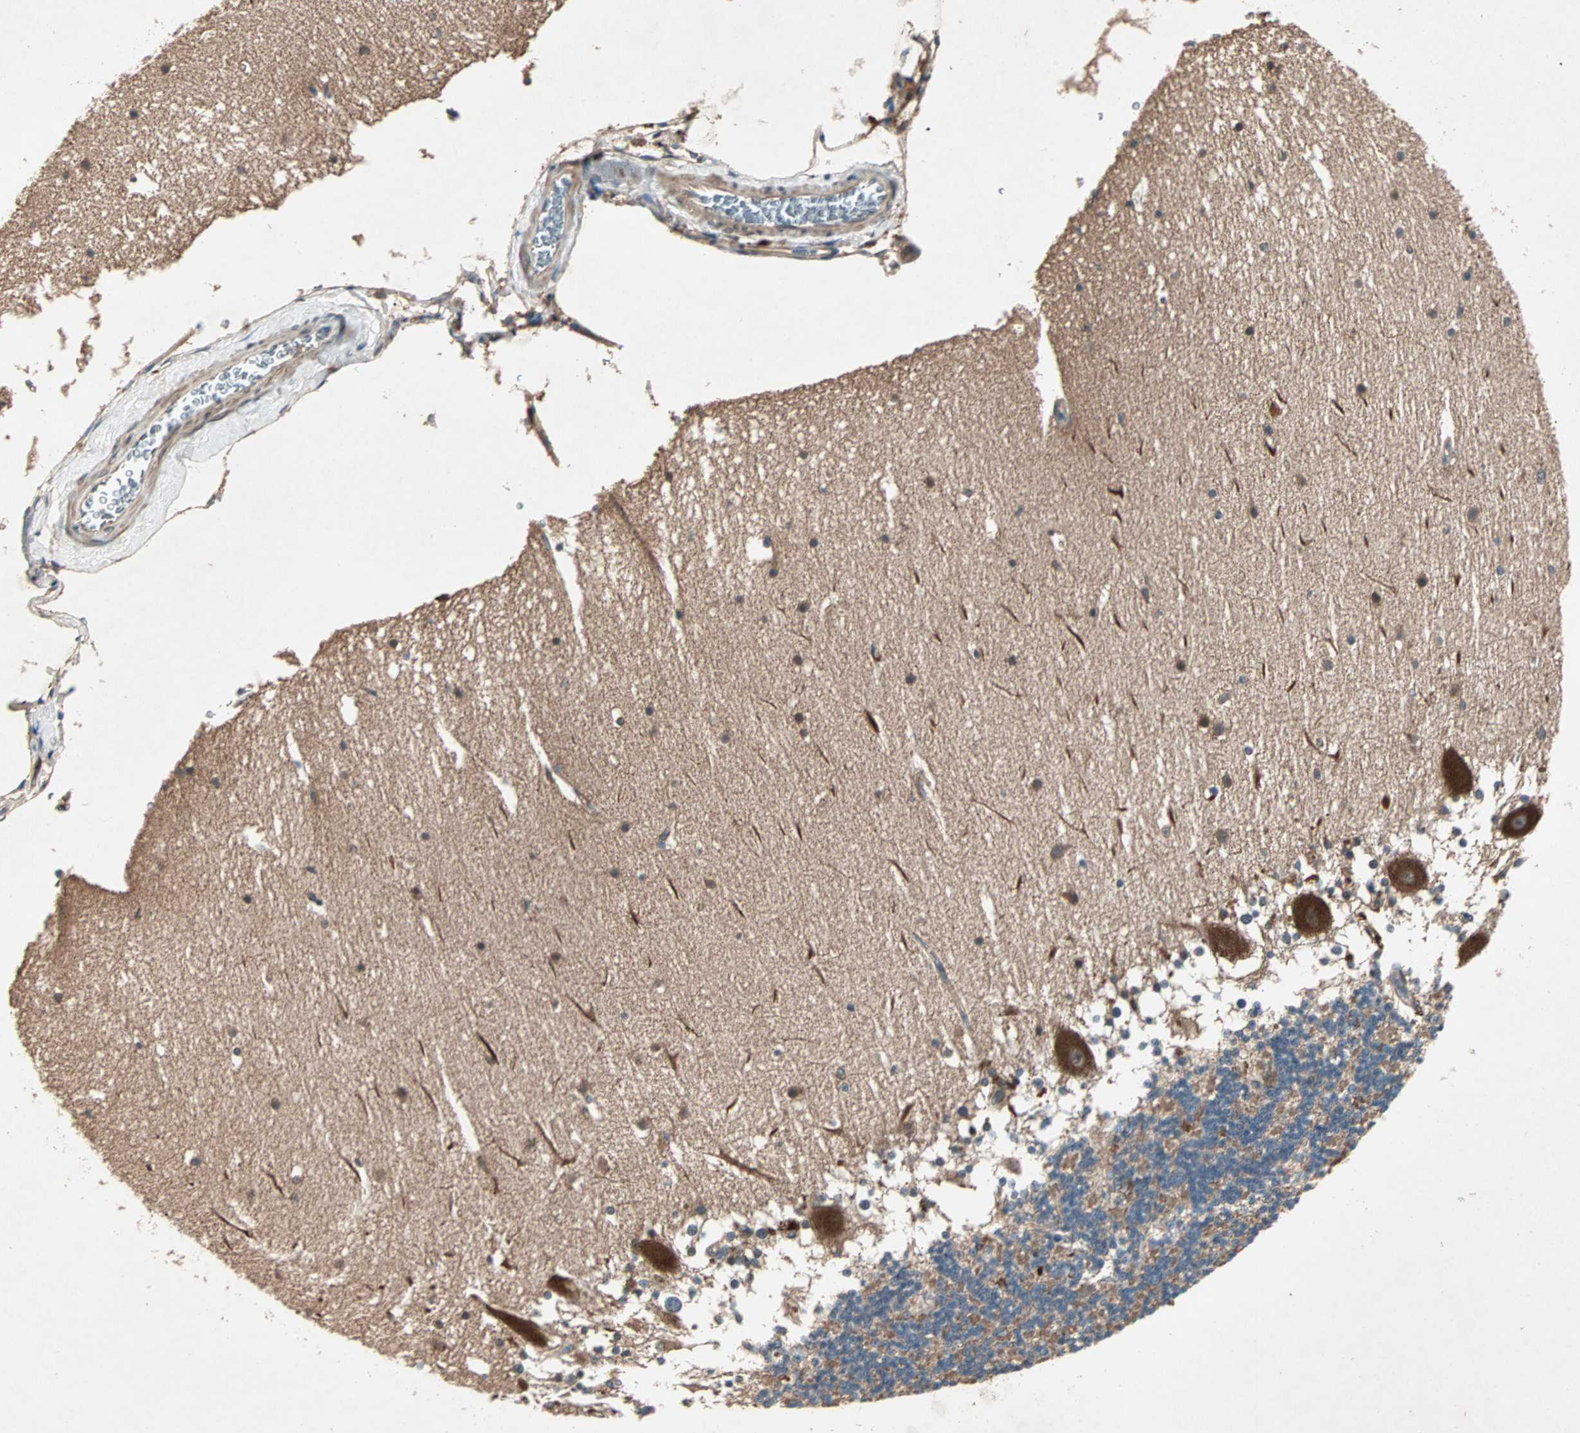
{"staining": {"intensity": "moderate", "quantity": ">75%", "location": "cytoplasmic/membranous"}, "tissue": "cerebellum", "cell_type": "Cells in granular layer", "image_type": "normal", "snomed": [{"axis": "morphology", "description": "Normal tissue, NOS"}, {"axis": "topography", "description": "Cerebellum"}], "caption": "Cells in granular layer exhibit medium levels of moderate cytoplasmic/membranous expression in about >75% of cells in benign cerebellum.", "gene": "SDSL", "patient": {"sex": "female", "age": 19}}